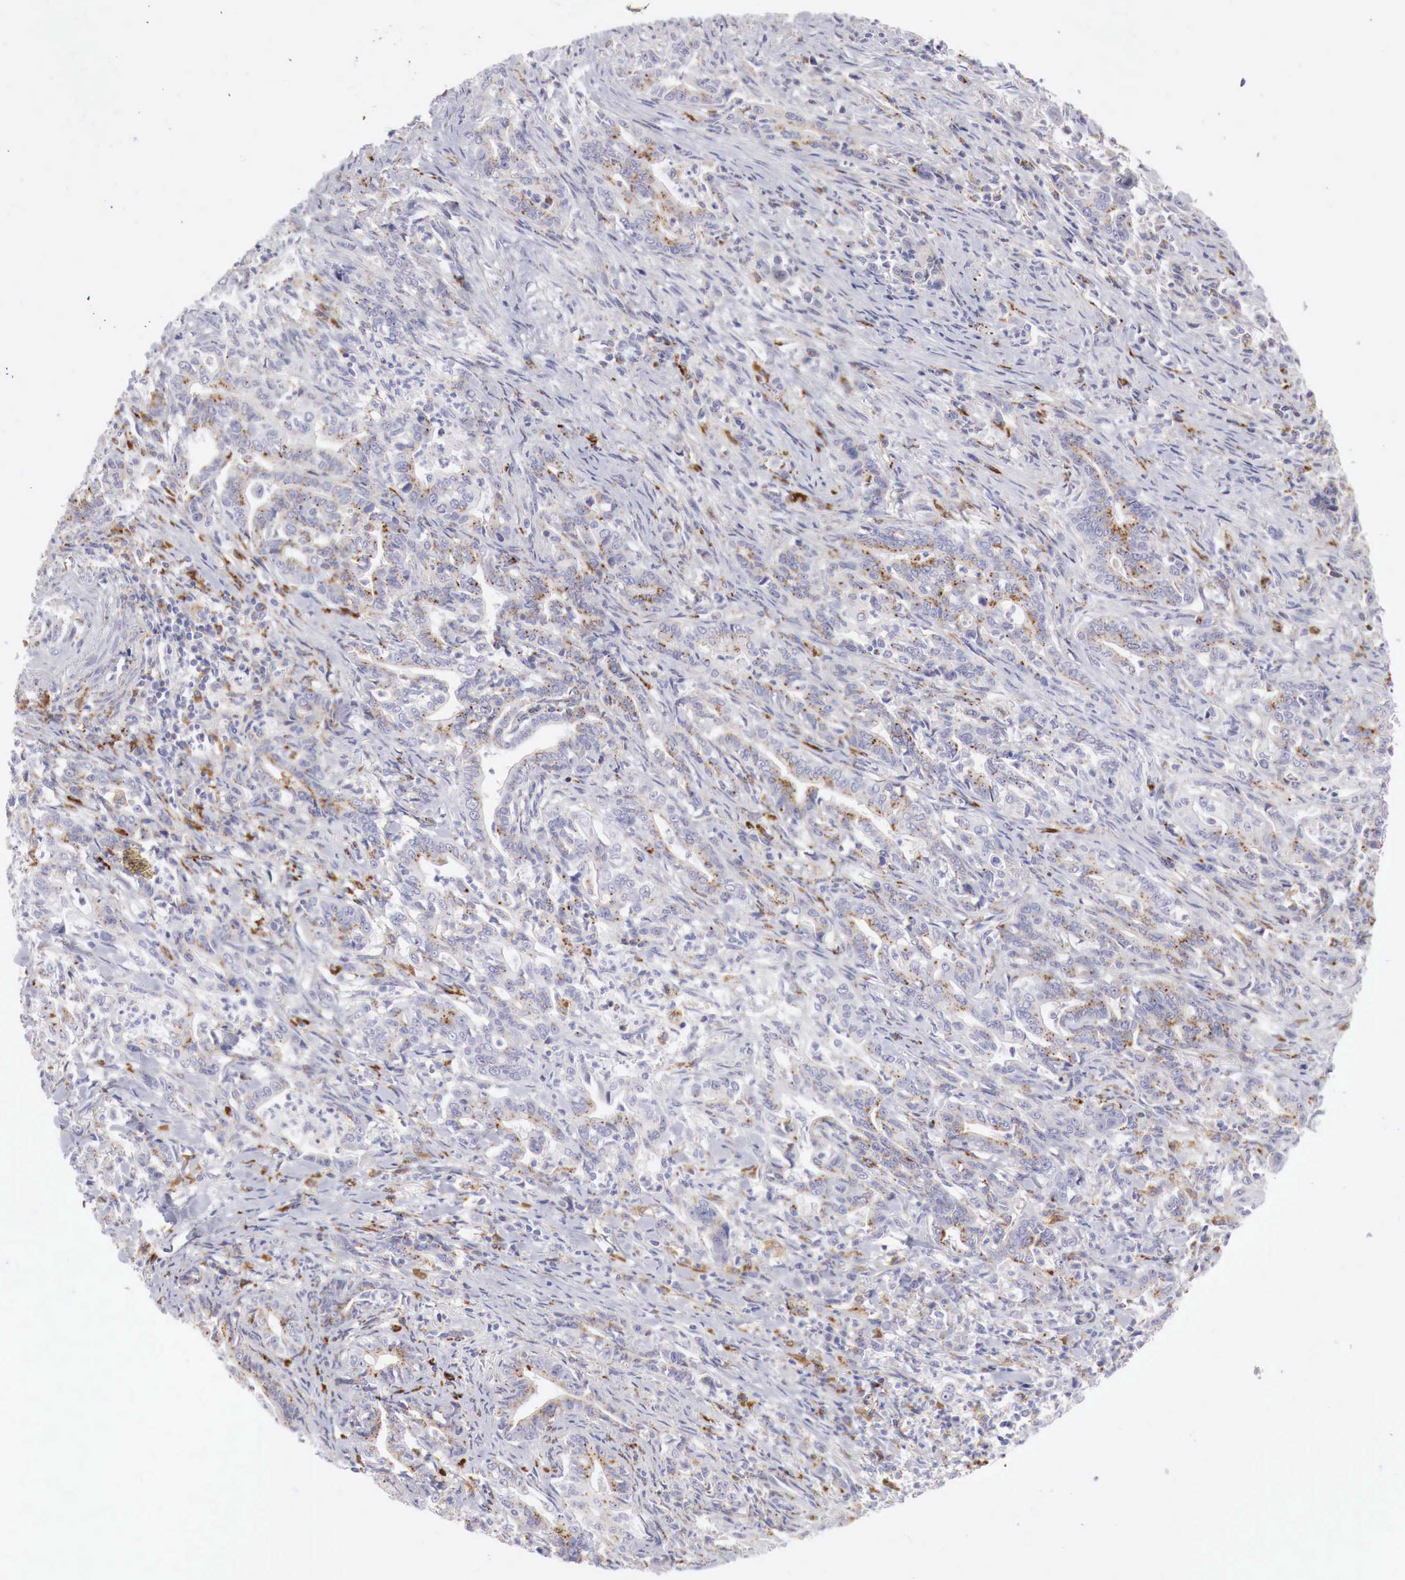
{"staining": {"intensity": "moderate", "quantity": "25%-75%", "location": "cytoplasmic/membranous"}, "tissue": "stomach cancer", "cell_type": "Tumor cells", "image_type": "cancer", "snomed": [{"axis": "morphology", "description": "Adenocarcinoma, NOS"}, {"axis": "topography", "description": "Stomach"}], "caption": "Stomach cancer (adenocarcinoma) stained for a protein exhibits moderate cytoplasmic/membranous positivity in tumor cells.", "gene": "GLA", "patient": {"sex": "female", "age": 76}}